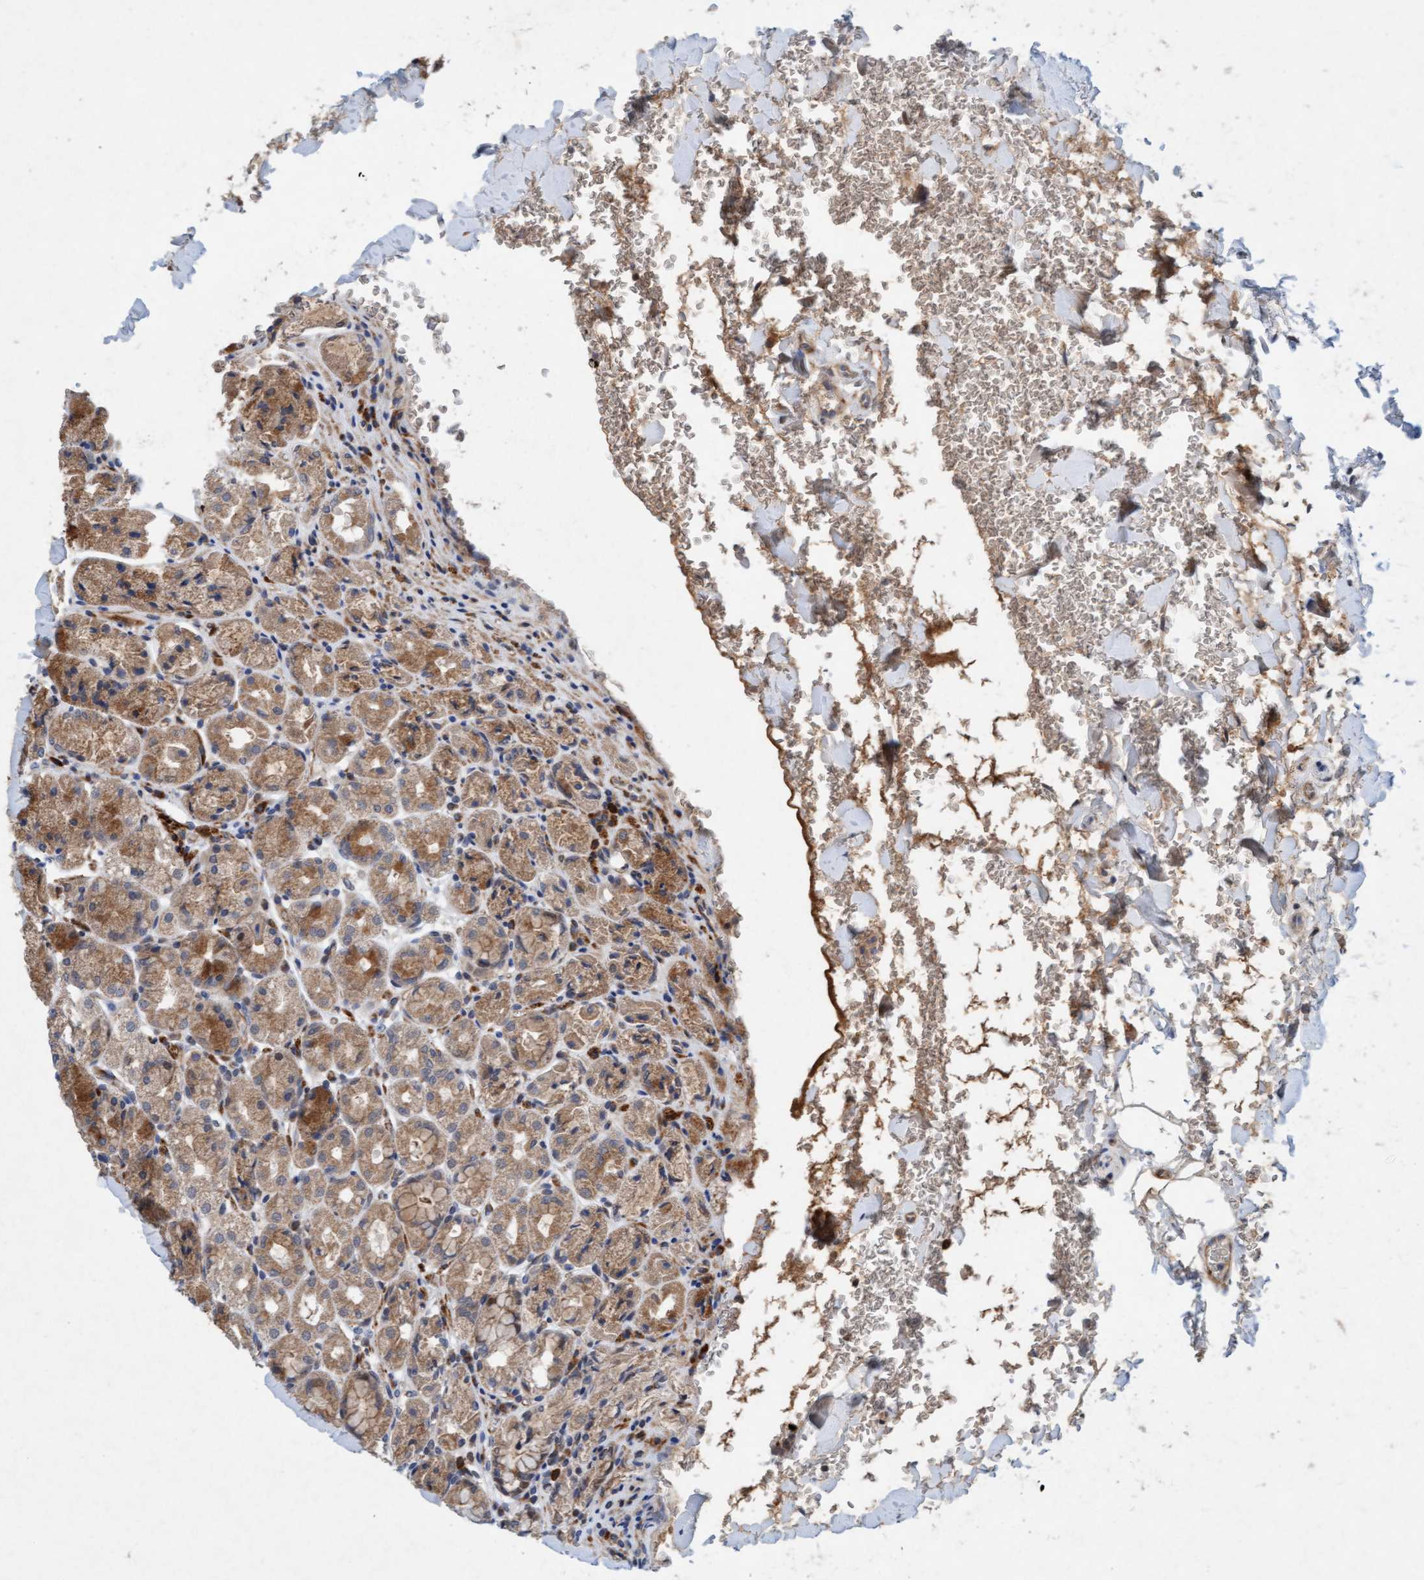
{"staining": {"intensity": "moderate", "quantity": ">75%", "location": "cytoplasmic/membranous"}, "tissue": "stomach", "cell_type": "Glandular cells", "image_type": "normal", "snomed": [{"axis": "morphology", "description": "Normal tissue, NOS"}, {"axis": "topography", "description": "Stomach"}], "caption": "A high-resolution photomicrograph shows IHC staining of normal stomach, which demonstrates moderate cytoplasmic/membranous positivity in approximately >75% of glandular cells.", "gene": "TMEM70", "patient": {"sex": "male", "age": 42}}